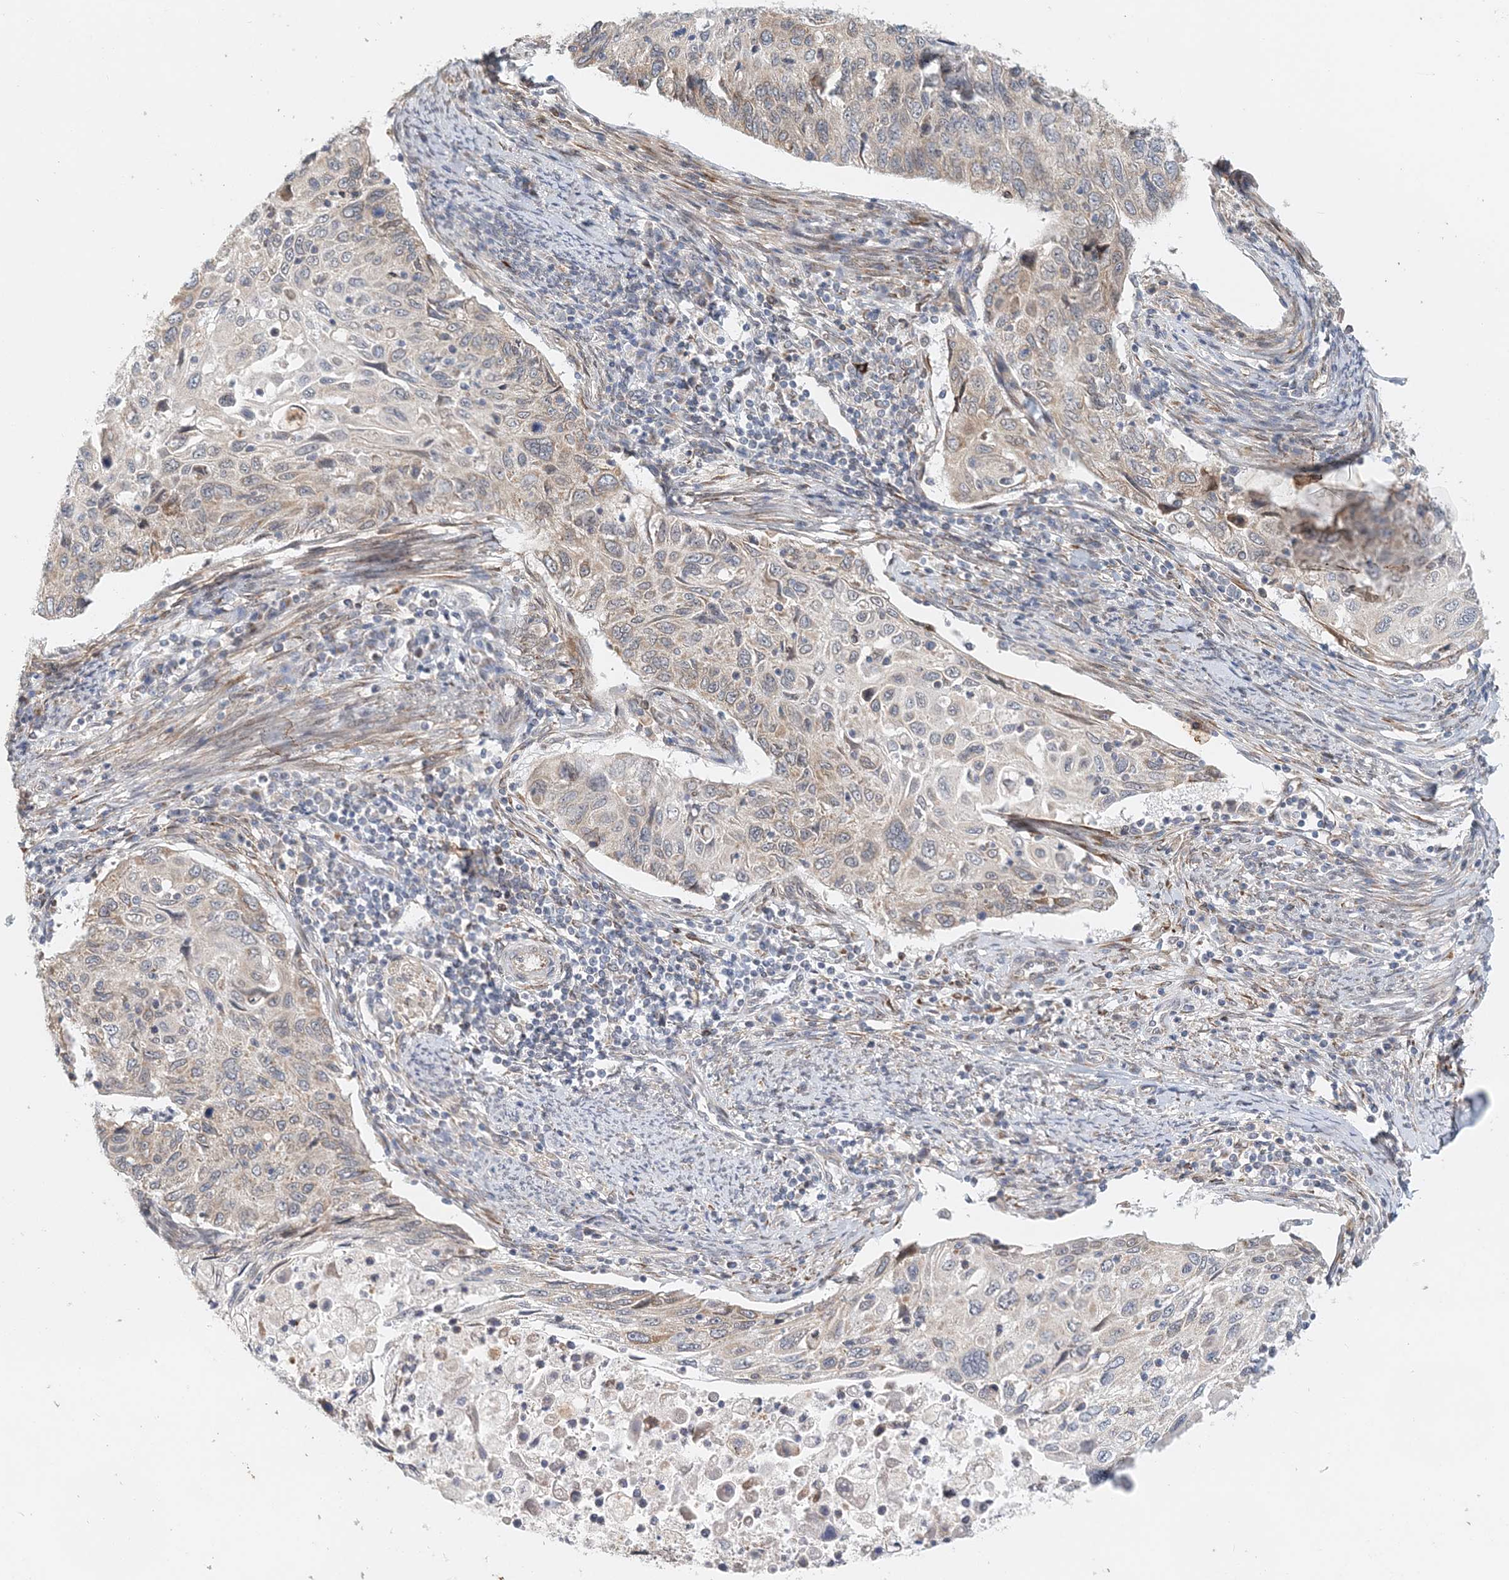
{"staining": {"intensity": "weak", "quantity": "25%-75%", "location": "cytoplasmic/membranous"}, "tissue": "cervical cancer", "cell_type": "Tumor cells", "image_type": "cancer", "snomed": [{"axis": "morphology", "description": "Squamous cell carcinoma, NOS"}, {"axis": "topography", "description": "Cervix"}], "caption": "Cervical cancer (squamous cell carcinoma) stained for a protein (brown) shows weak cytoplasmic/membranous positive positivity in approximately 25%-75% of tumor cells.", "gene": "PCYOX1L", "patient": {"sex": "female", "age": 70}}